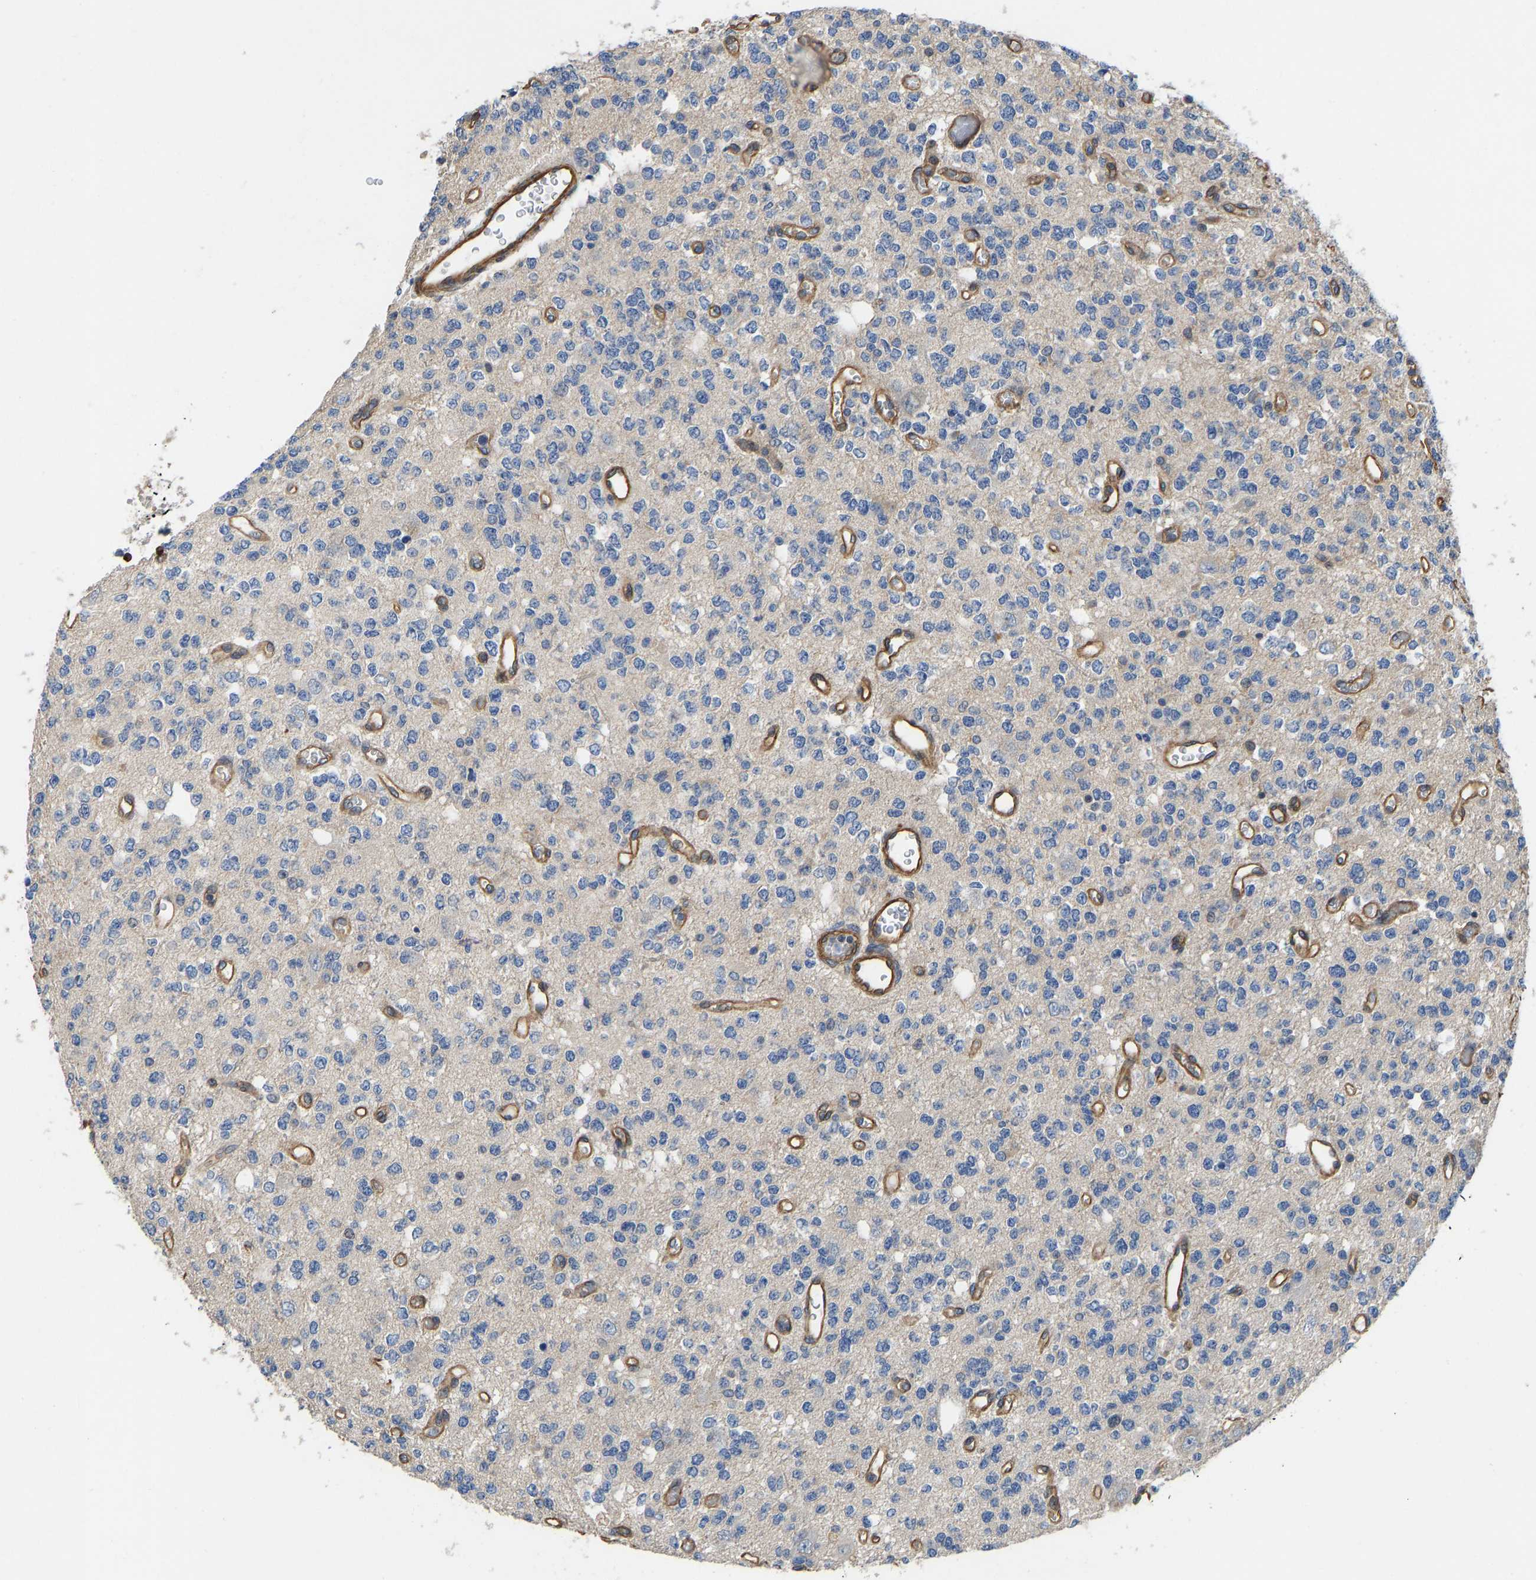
{"staining": {"intensity": "negative", "quantity": "none", "location": "none"}, "tissue": "glioma", "cell_type": "Tumor cells", "image_type": "cancer", "snomed": [{"axis": "morphology", "description": "Glioma, malignant, Low grade"}, {"axis": "topography", "description": "Brain"}], "caption": "The immunohistochemistry micrograph has no significant positivity in tumor cells of glioma tissue.", "gene": "ELMO2", "patient": {"sex": "male", "age": 38}}